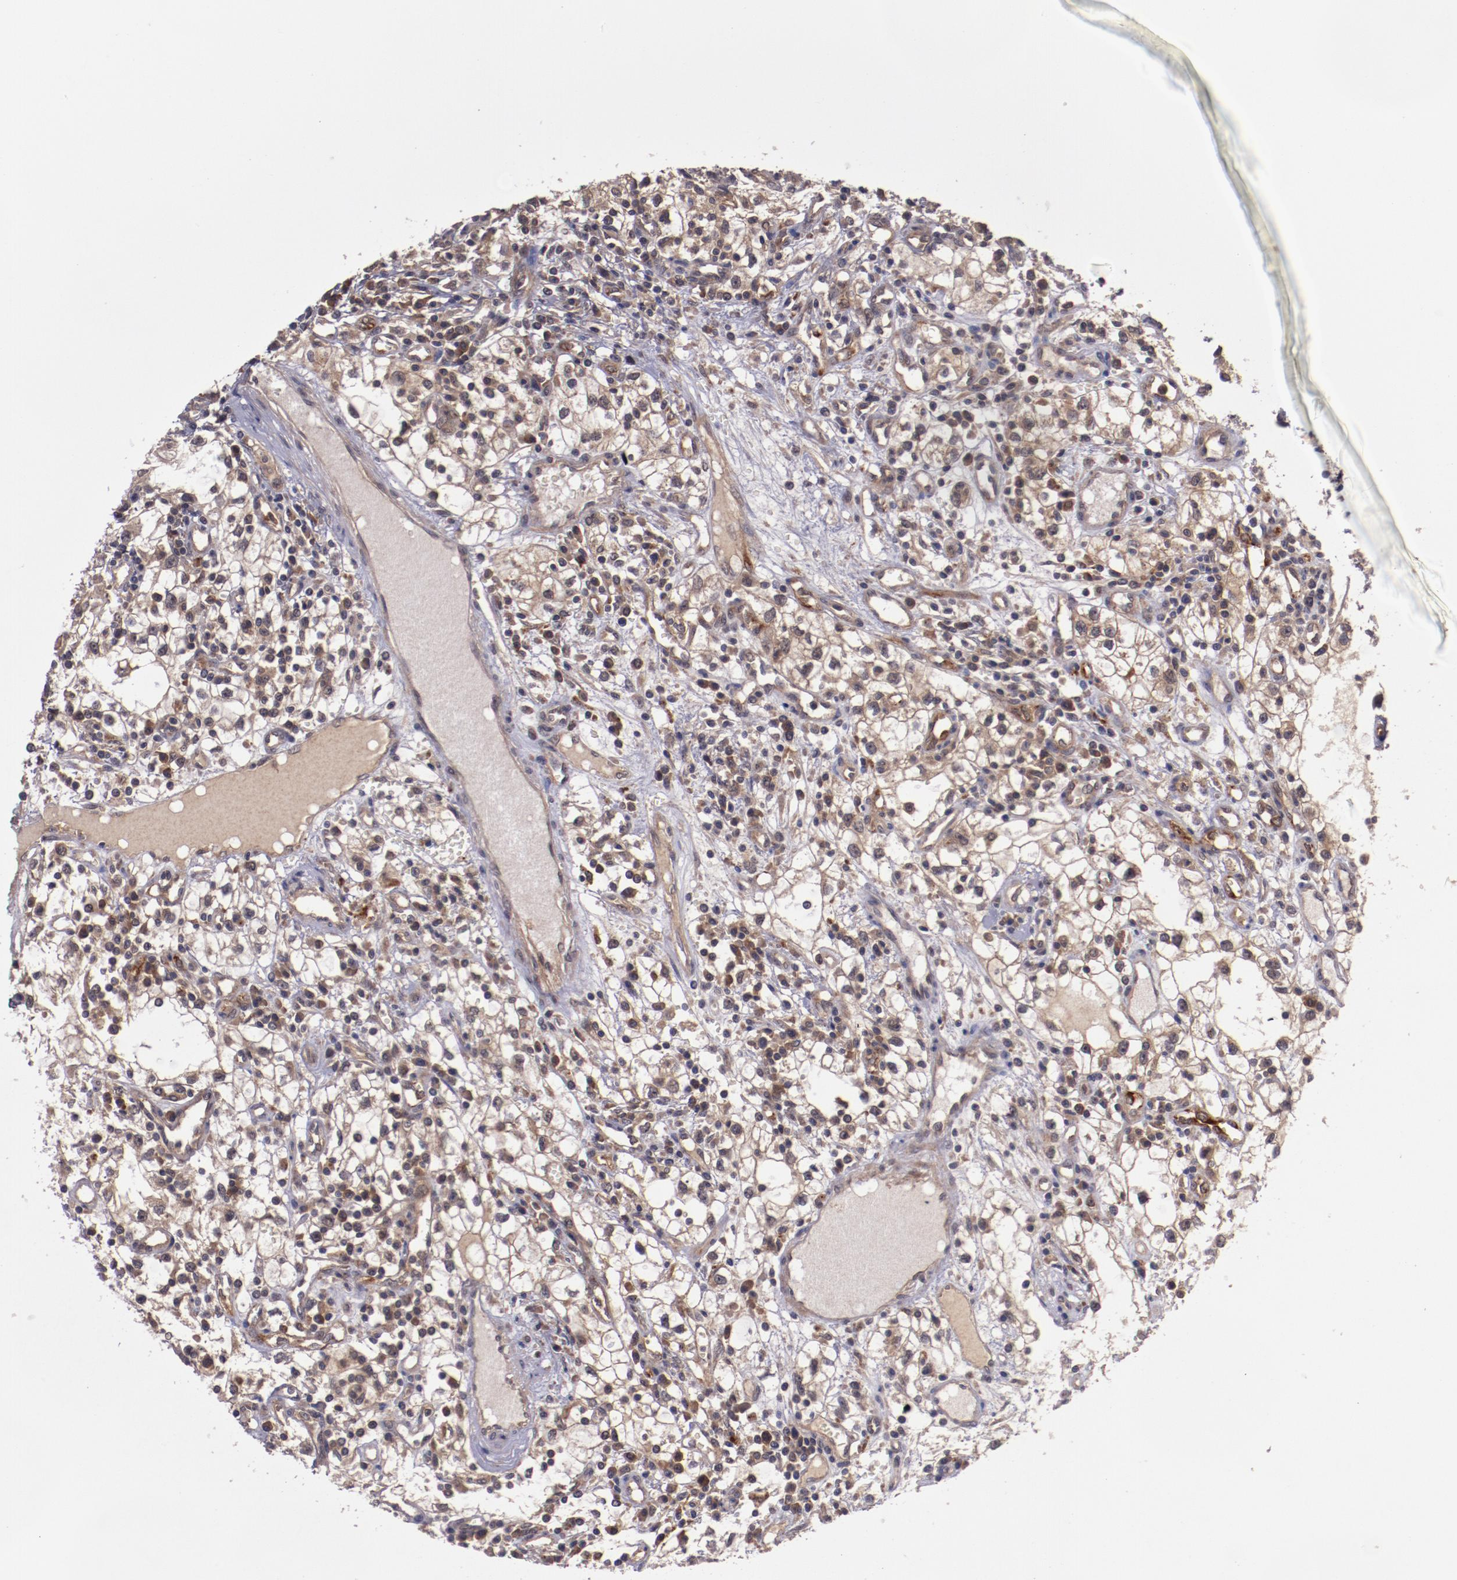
{"staining": {"intensity": "weak", "quantity": ">75%", "location": "cytoplasmic/membranous"}, "tissue": "renal cancer", "cell_type": "Tumor cells", "image_type": "cancer", "snomed": [{"axis": "morphology", "description": "Adenocarcinoma, NOS"}, {"axis": "topography", "description": "Kidney"}], "caption": "Immunohistochemical staining of human renal adenocarcinoma demonstrates low levels of weak cytoplasmic/membranous positivity in about >75% of tumor cells. (DAB IHC with brightfield microscopy, high magnification).", "gene": "FTSJ1", "patient": {"sex": "male", "age": 82}}